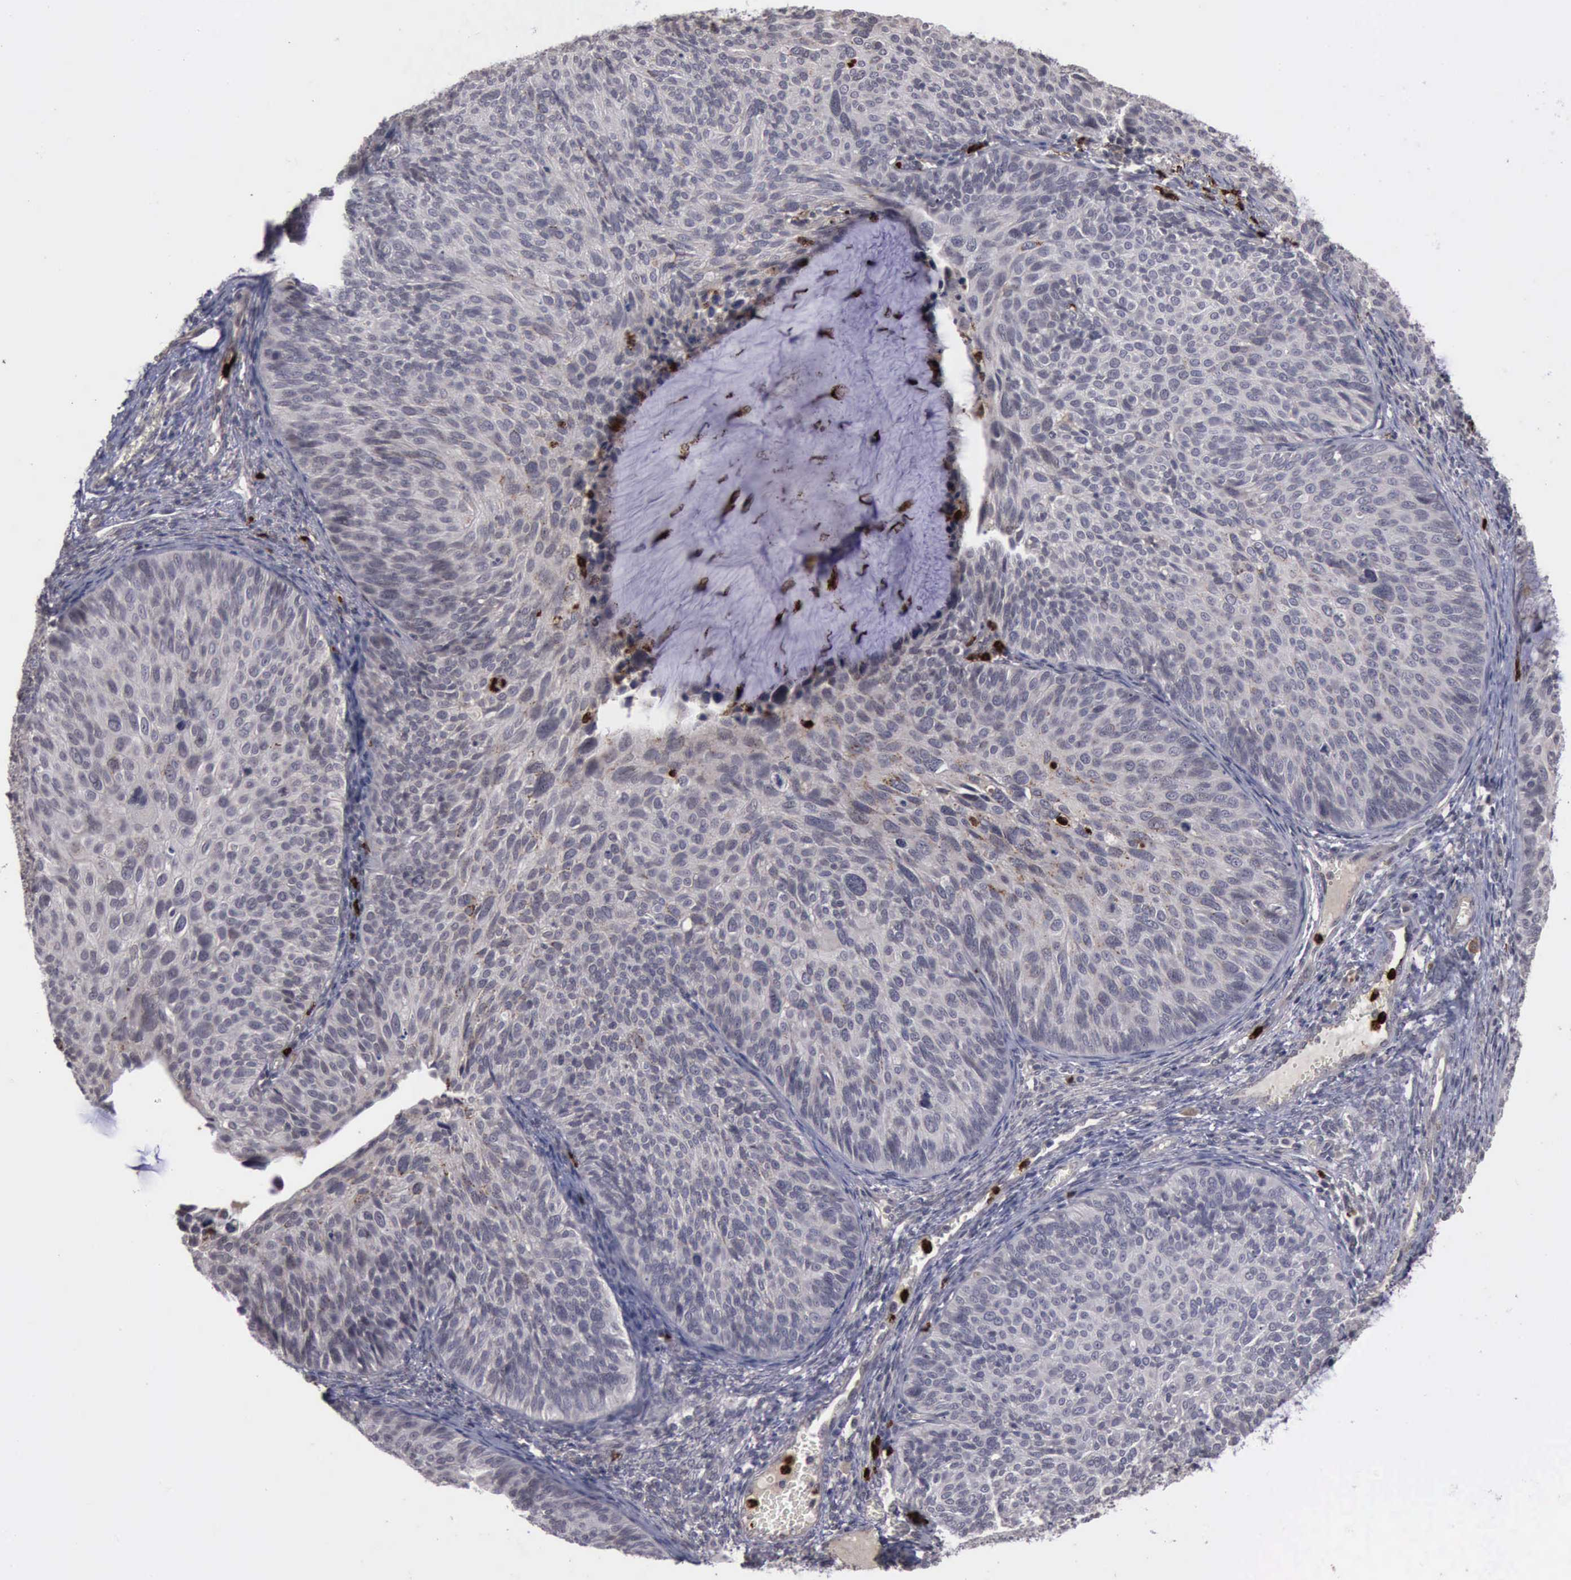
{"staining": {"intensity": "negative", "quantity": "none", "location": "none"}, "tissue": "cervical cancer", "cell_type": "Tumor cells", "image_type": "cancer", "snomed": [{"axis": "morphology", "description": "Squamous cell carcinoma, NOS"}, {"axis": "topography", "description": "Cervix"}], "caption": "Cervical squamous cell carcinoma was stained to show a protein in brown. There is no significant staining in tumor cells.", "gene": "MMP9", "patient": {"sex": "female", "age": 36}}